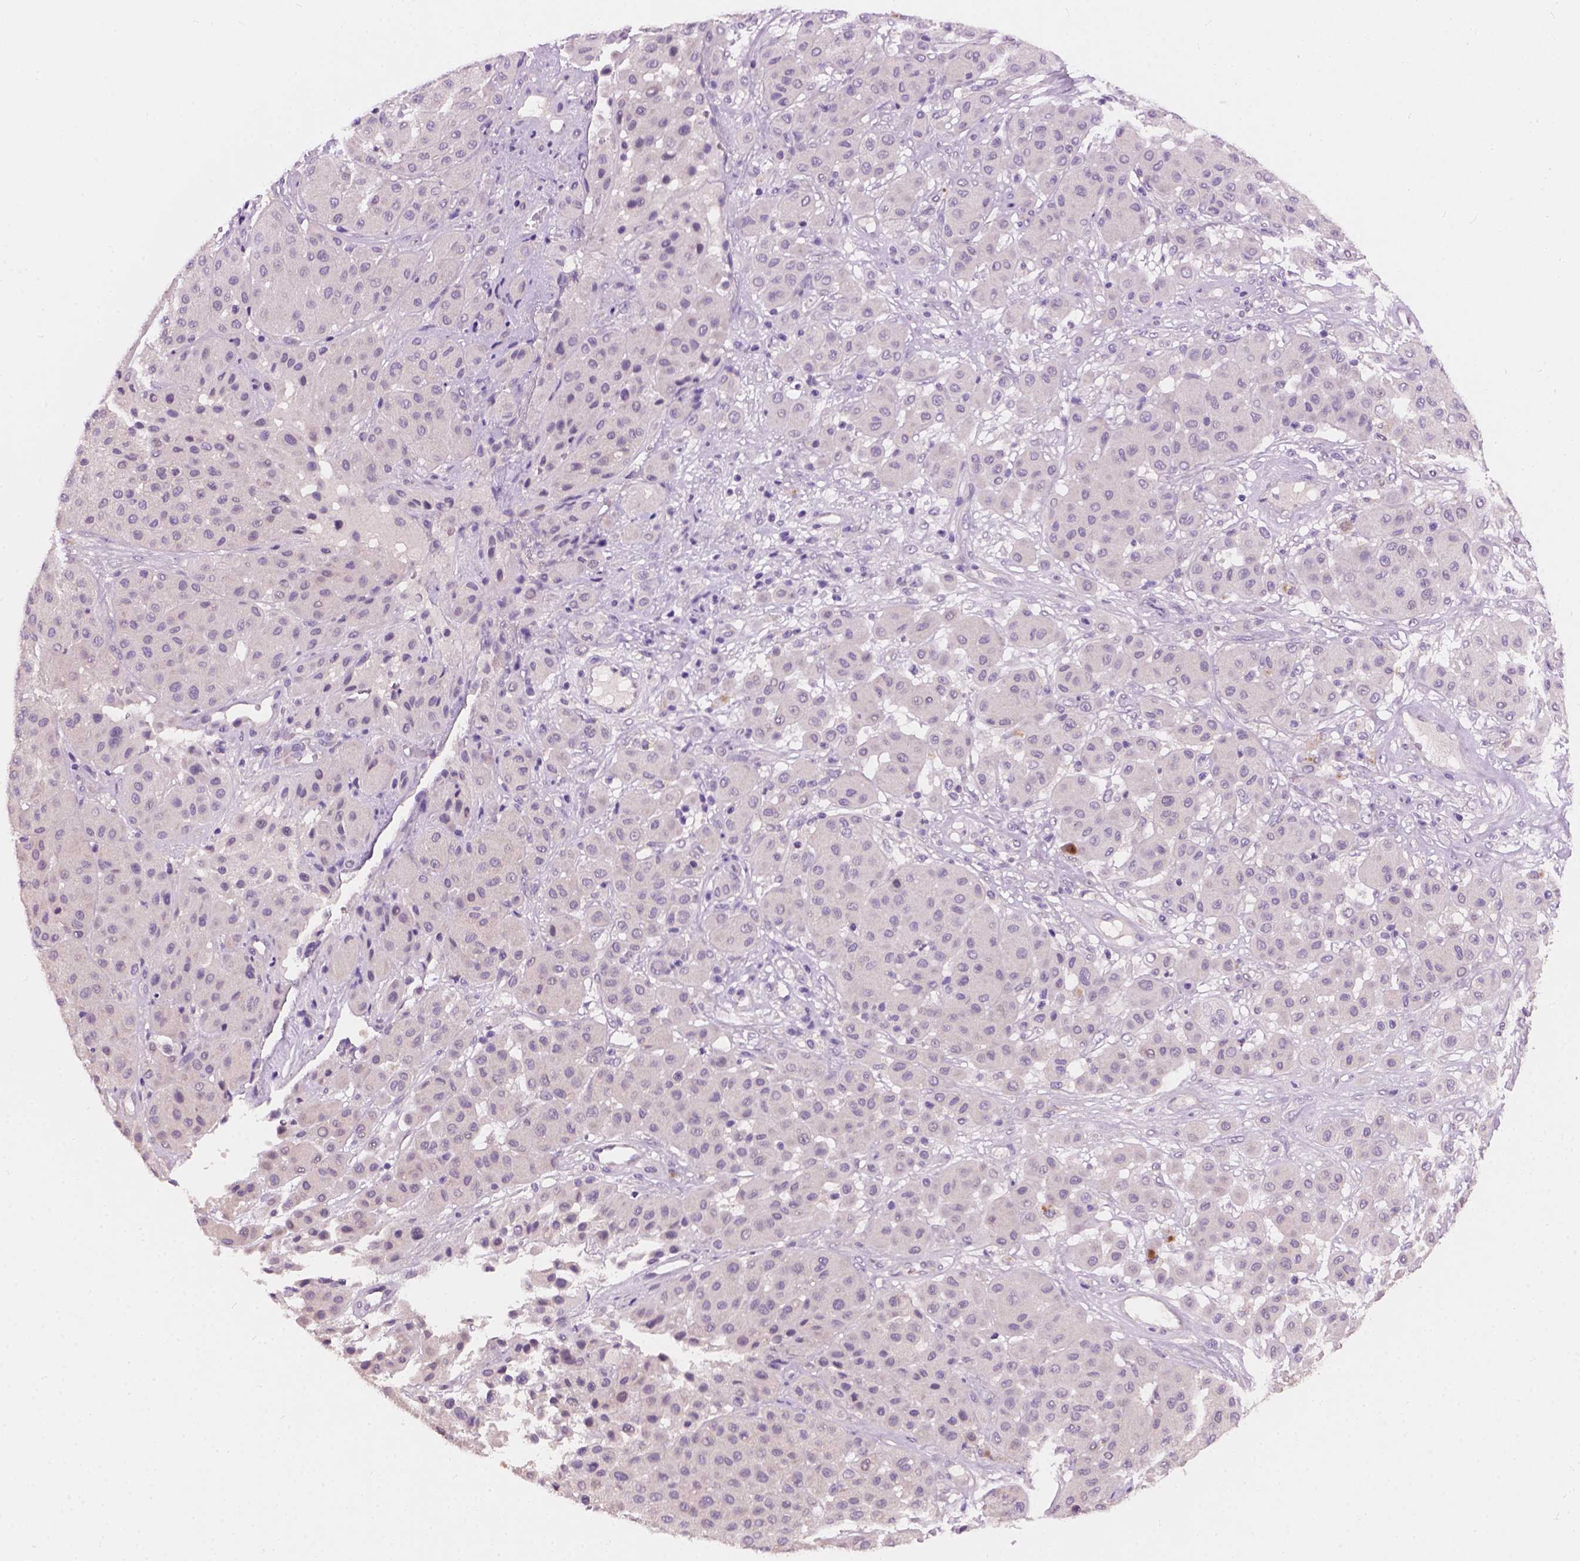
{"staining": {"intensity": "negative", "quantity": "none", "location": "none"}, "tissue": "melanoma", "cell_type": "Tumor cells", "image_type": "cancer", "snomed": [{"axis": "morphology", "description": "Malignant melanoma, Metastatic site"}, {"axis": "topography", "description": "Smooth muscle"}], "caption": "Micrograph shows no significant protein expression in tumor cells of malignant melanoma (metastatic site).", "gene": "KRT17", "patient": {"sex": "male", "age": 41}}